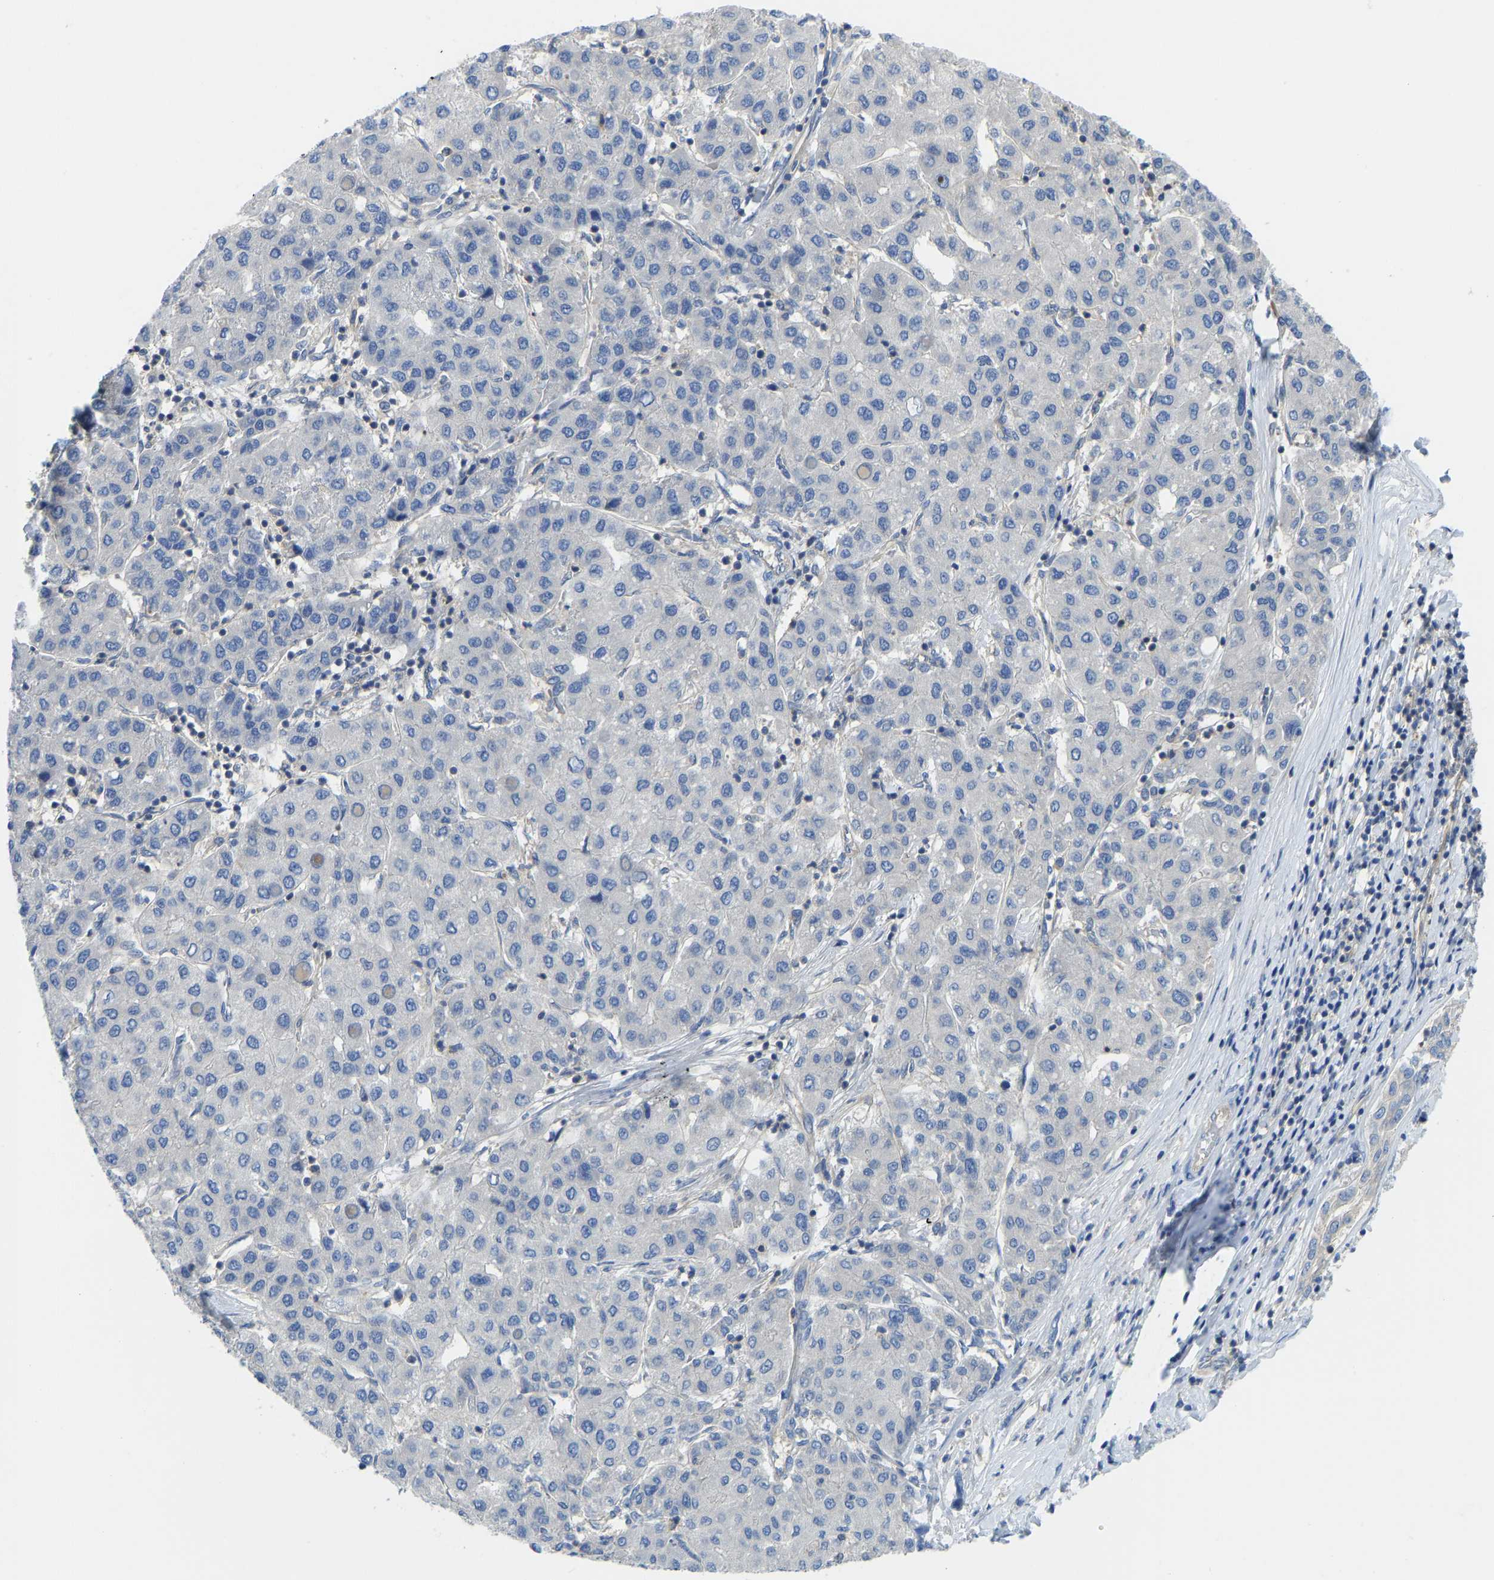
{"staining": {"intensity": "negative", "quantity": "none", "location": "none"}, "tissue": "liver cancer", "cell_type": "Tumor cells", "image_type": "cancer", "snomed": [{"axis": "morphology", "description": "Carcinoma, Hepatocellular, NOS"}, {"axis": "topography", "description": "Liver"}], "caption": "Immunohistochemistry image of neoplastic tissue: liver cancer (hepatocellular carcinoma) stained with DAB (3,3'-diaminobenzidine) displays no significant protein expression in tumor cells. The staining was performed using DAB to visualize the protein expression in brown, while the nuclei were stained in blue with hematoxylin (Magnification: 20x).", "gene": "PPP3CA", "patient": {"sex": "male", "age": 65}}